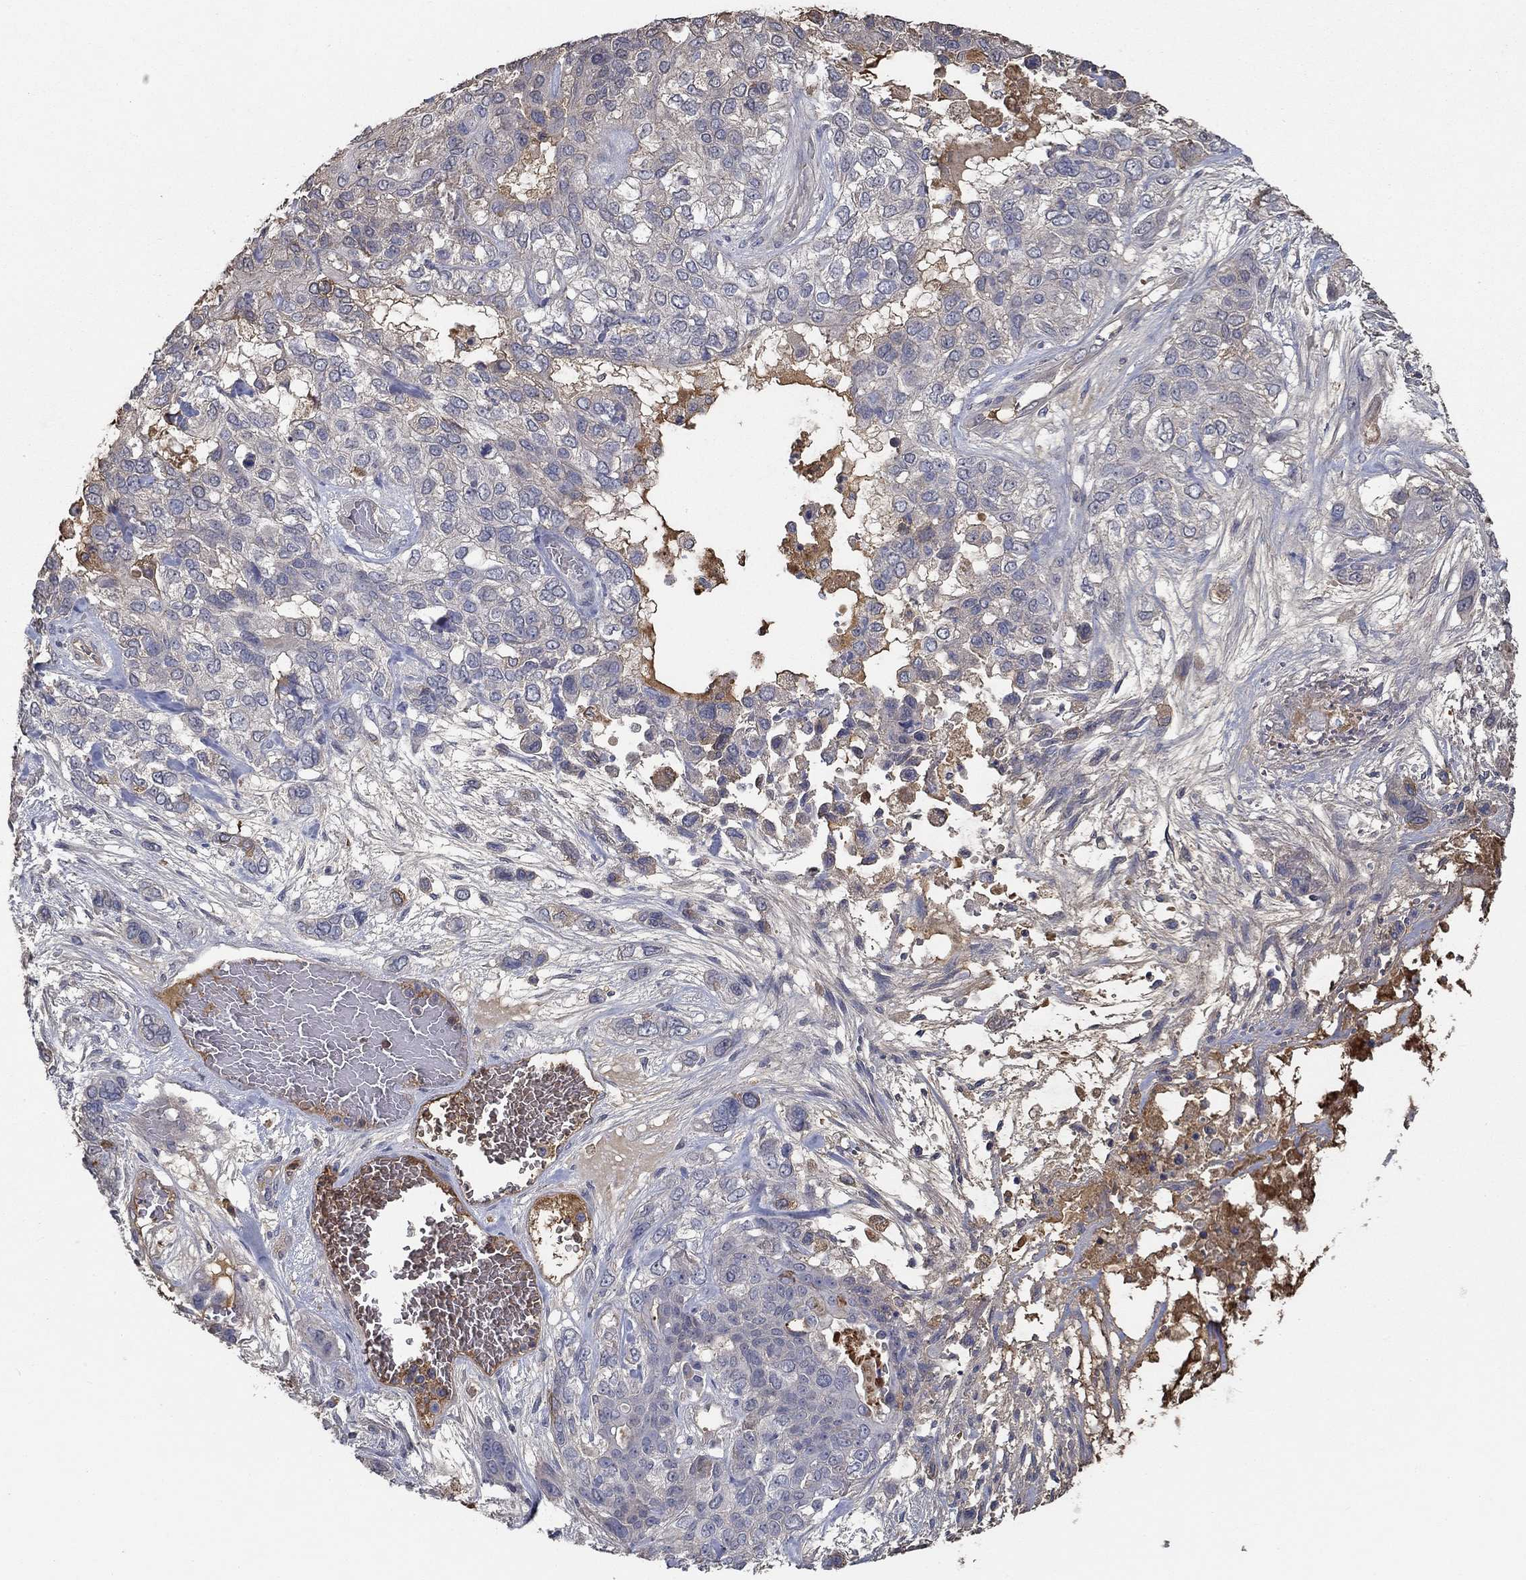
{"staining": {"intensity": "negative", "quantity": "none", "location": "none"}, "tissue": "lung cancer", "cell_type": "Tumor cells", "image_type": "cancer", "snomed": [{"axis": "morphology", "description": "Squamous cell carcinoma, NOS"}, {"axis": "topography", "description": "Lung"}], "caption": "The immunohistochemistry image has no significant positivity in tumor cells of lung cancer tissue.", "gene": "IL10", "patient": {"sex": "female", "age": 70}}